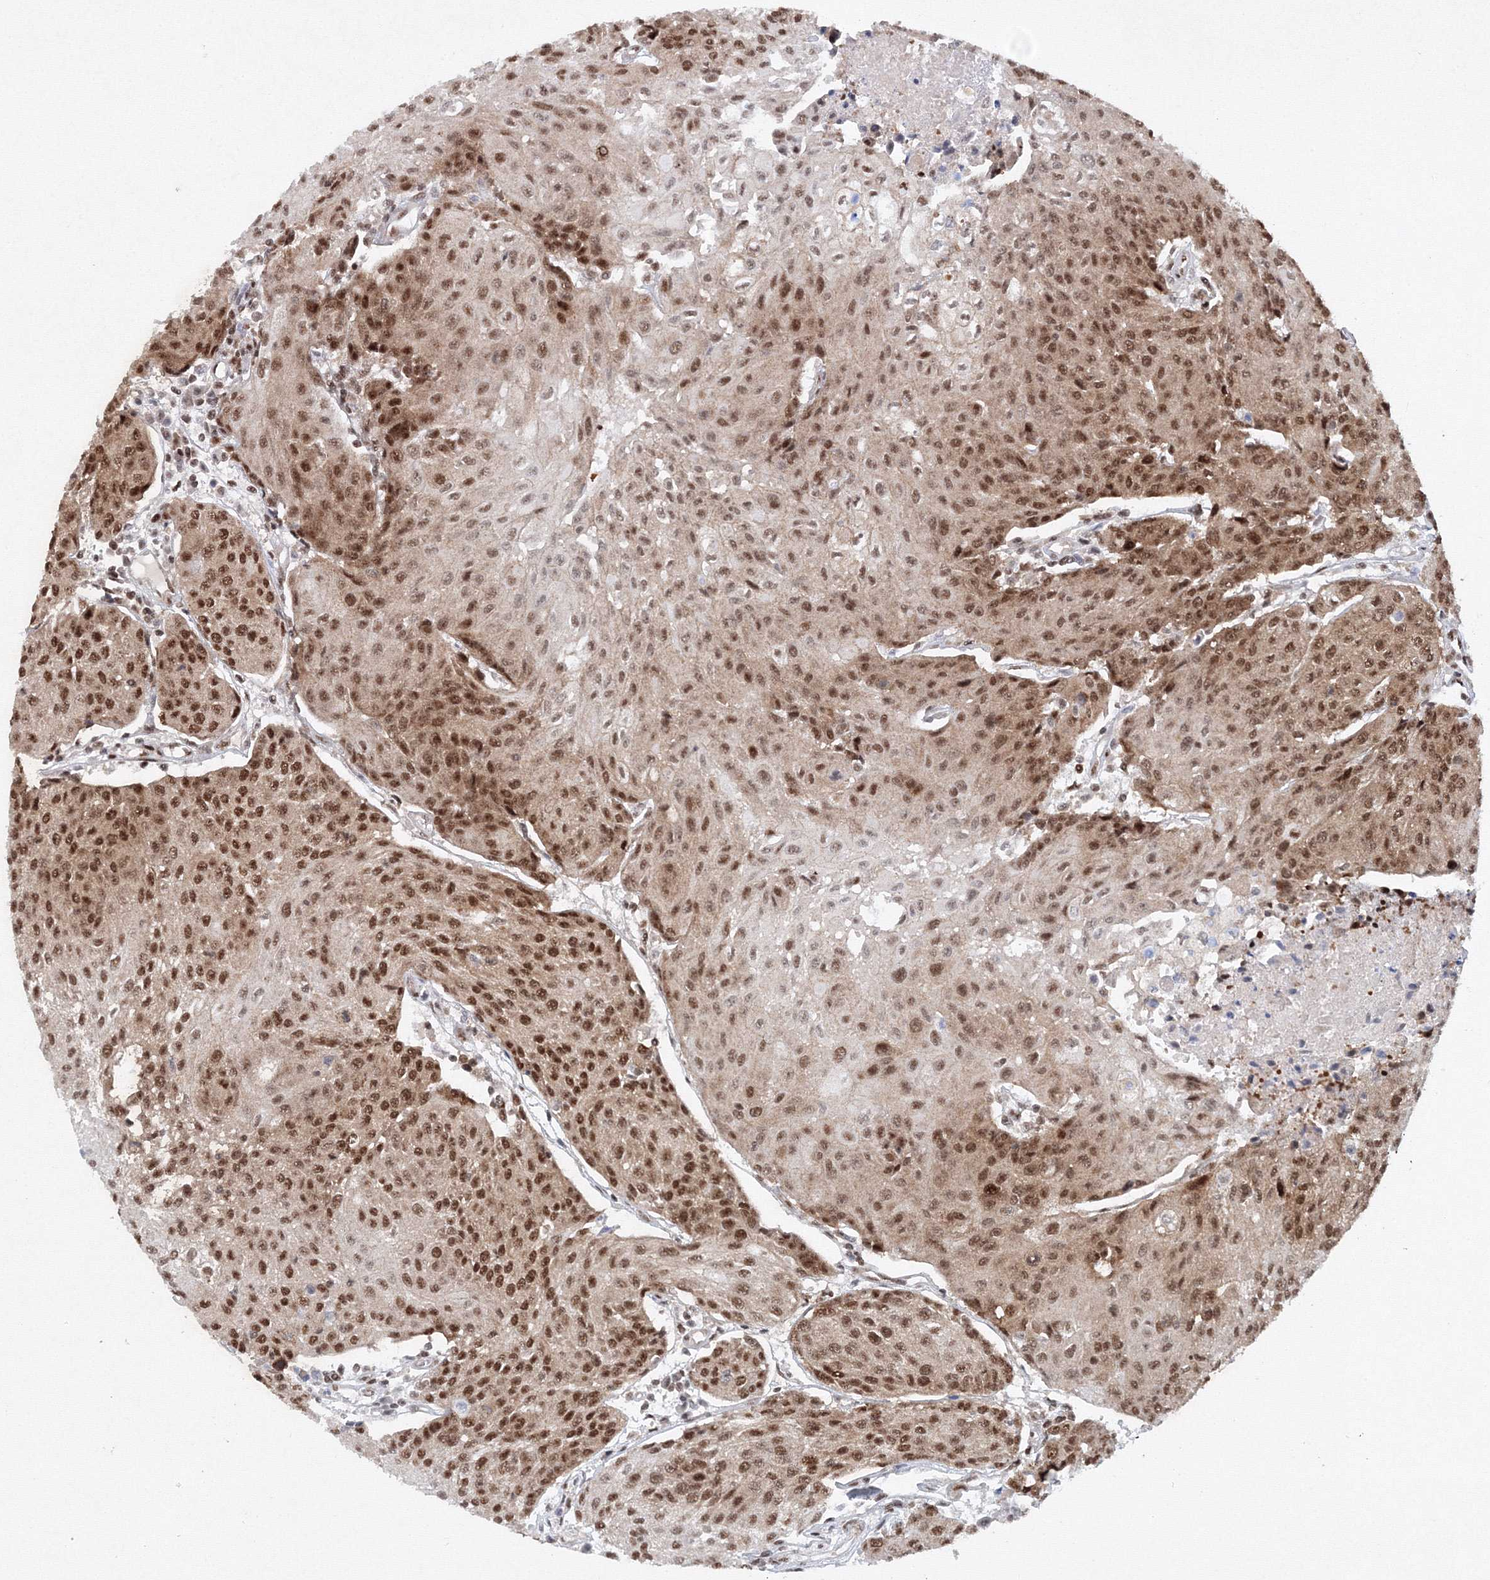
{"staining": {"intensity": "strong", "quantity": ">75%", "location": "nuclear"}, "tissue": "urothelial cancer", "cell_type": "Tumor cells", "image_type": "cancer", "snomed": [{"axis": "morphology", "description": "Urothelial carcinoma, High grade"}, {"axis": "topography", "description": "Urinary bladder"}], "caption": "The micrograph reveals a brown stain indicating the presence of a protein in the nuclear of tumor cells in urothelial cancer.", "gene": "SNRPC", "patient": {"sex": "female", "age": 85}}